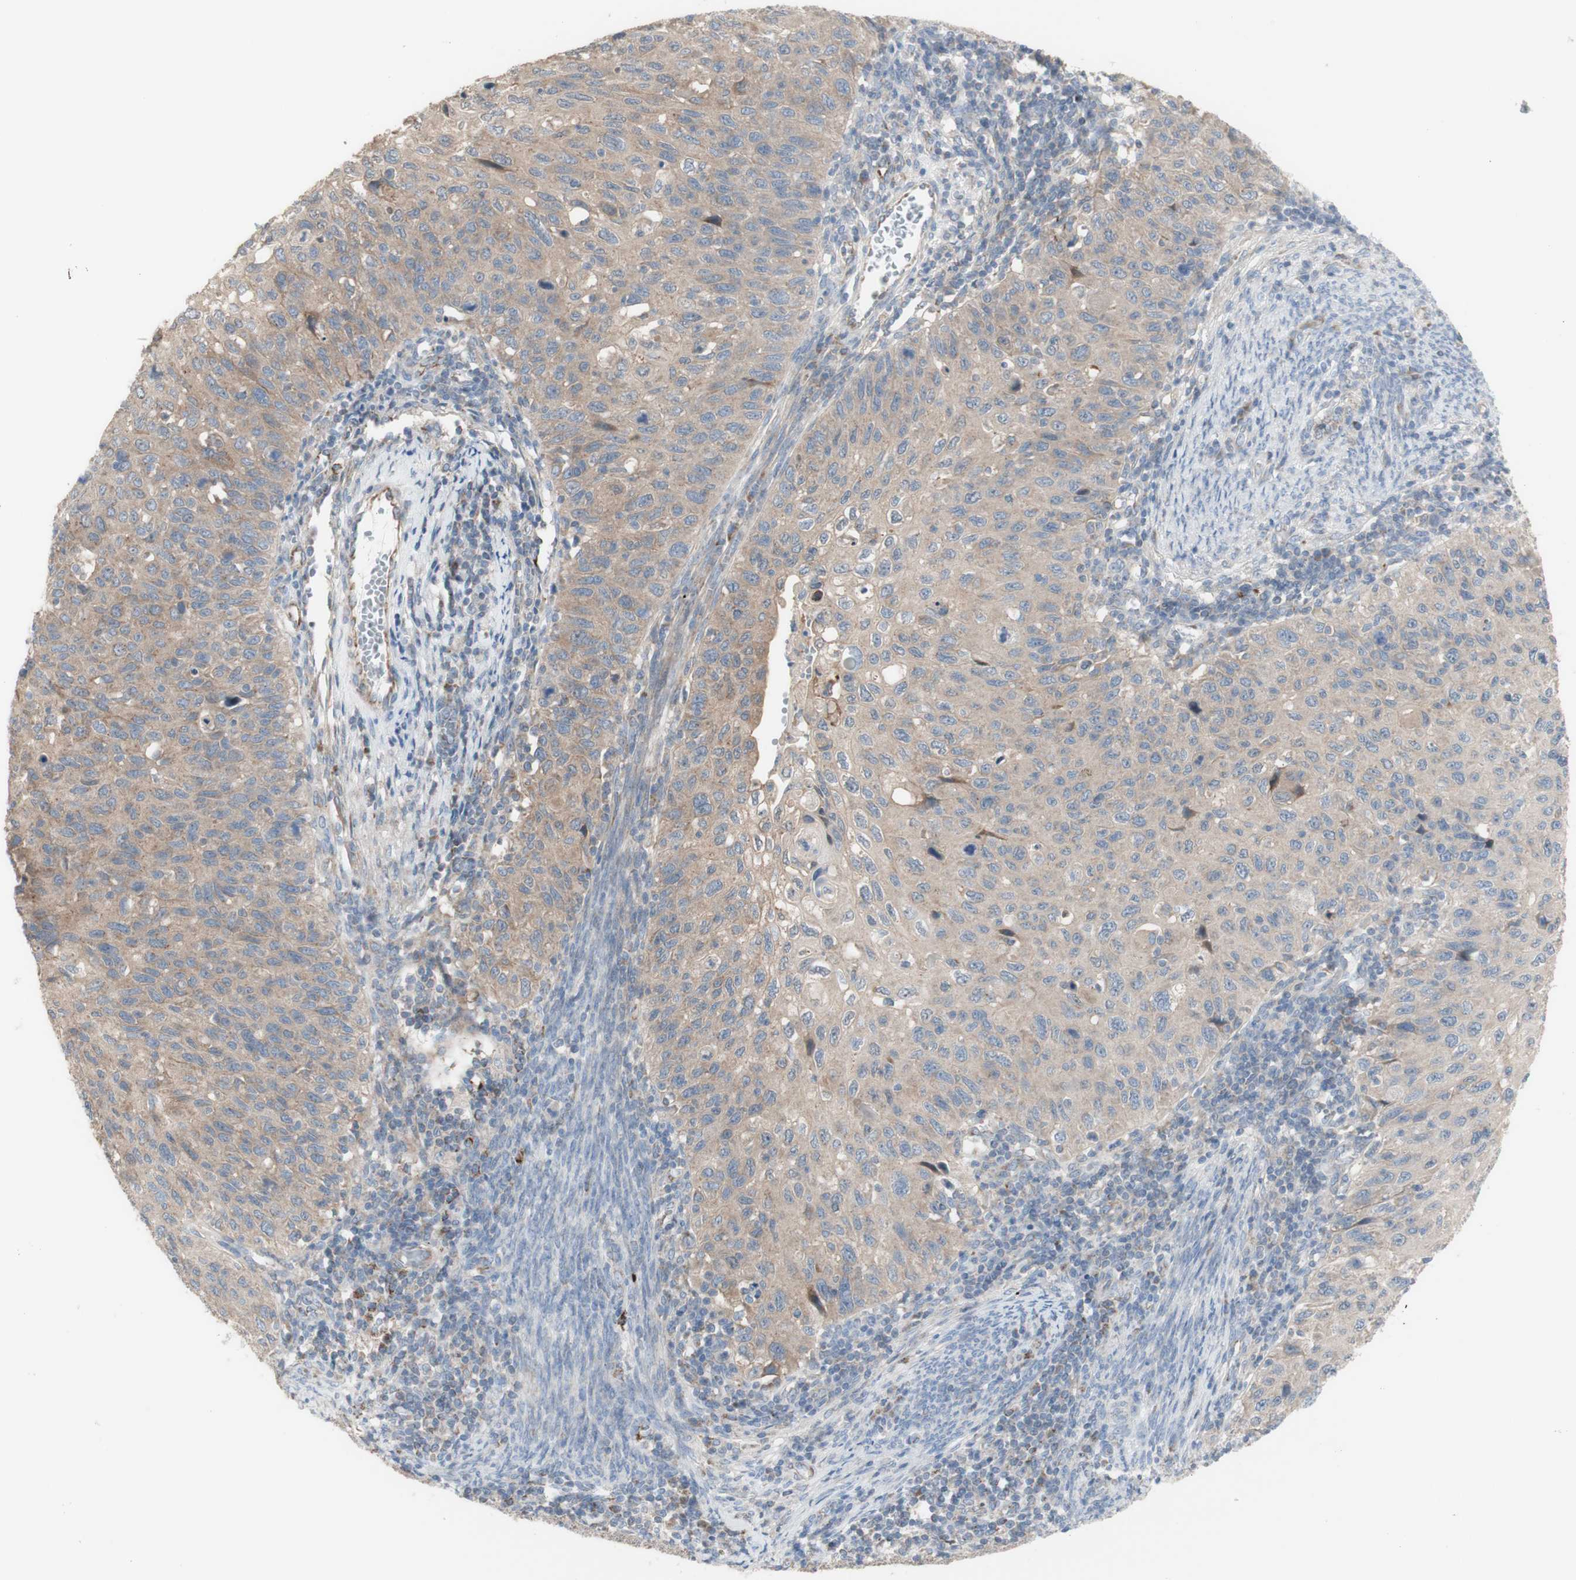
{"staining": {"intensity": "weak", "quantity": ">75%", "location": "cytoplasmic/membranous"}, "tissue": "cervical cancer", "cell_type": "Tumor cells", "image_type": "cancer", "snomed": [{"axis": "morphology", "description": "Squamous cell carcinoma, NOS"}, {"axis": "topography", "description": "Cervix"}], "caption": "IHC of cervical cancer (squamous cell carcinoma) reveals low levels of weak cytoplasmic/membranous expression in approximately >75% of tumor cells.", "gene": "C3orf52", "patient": {"sex": "female", "age": 70}}